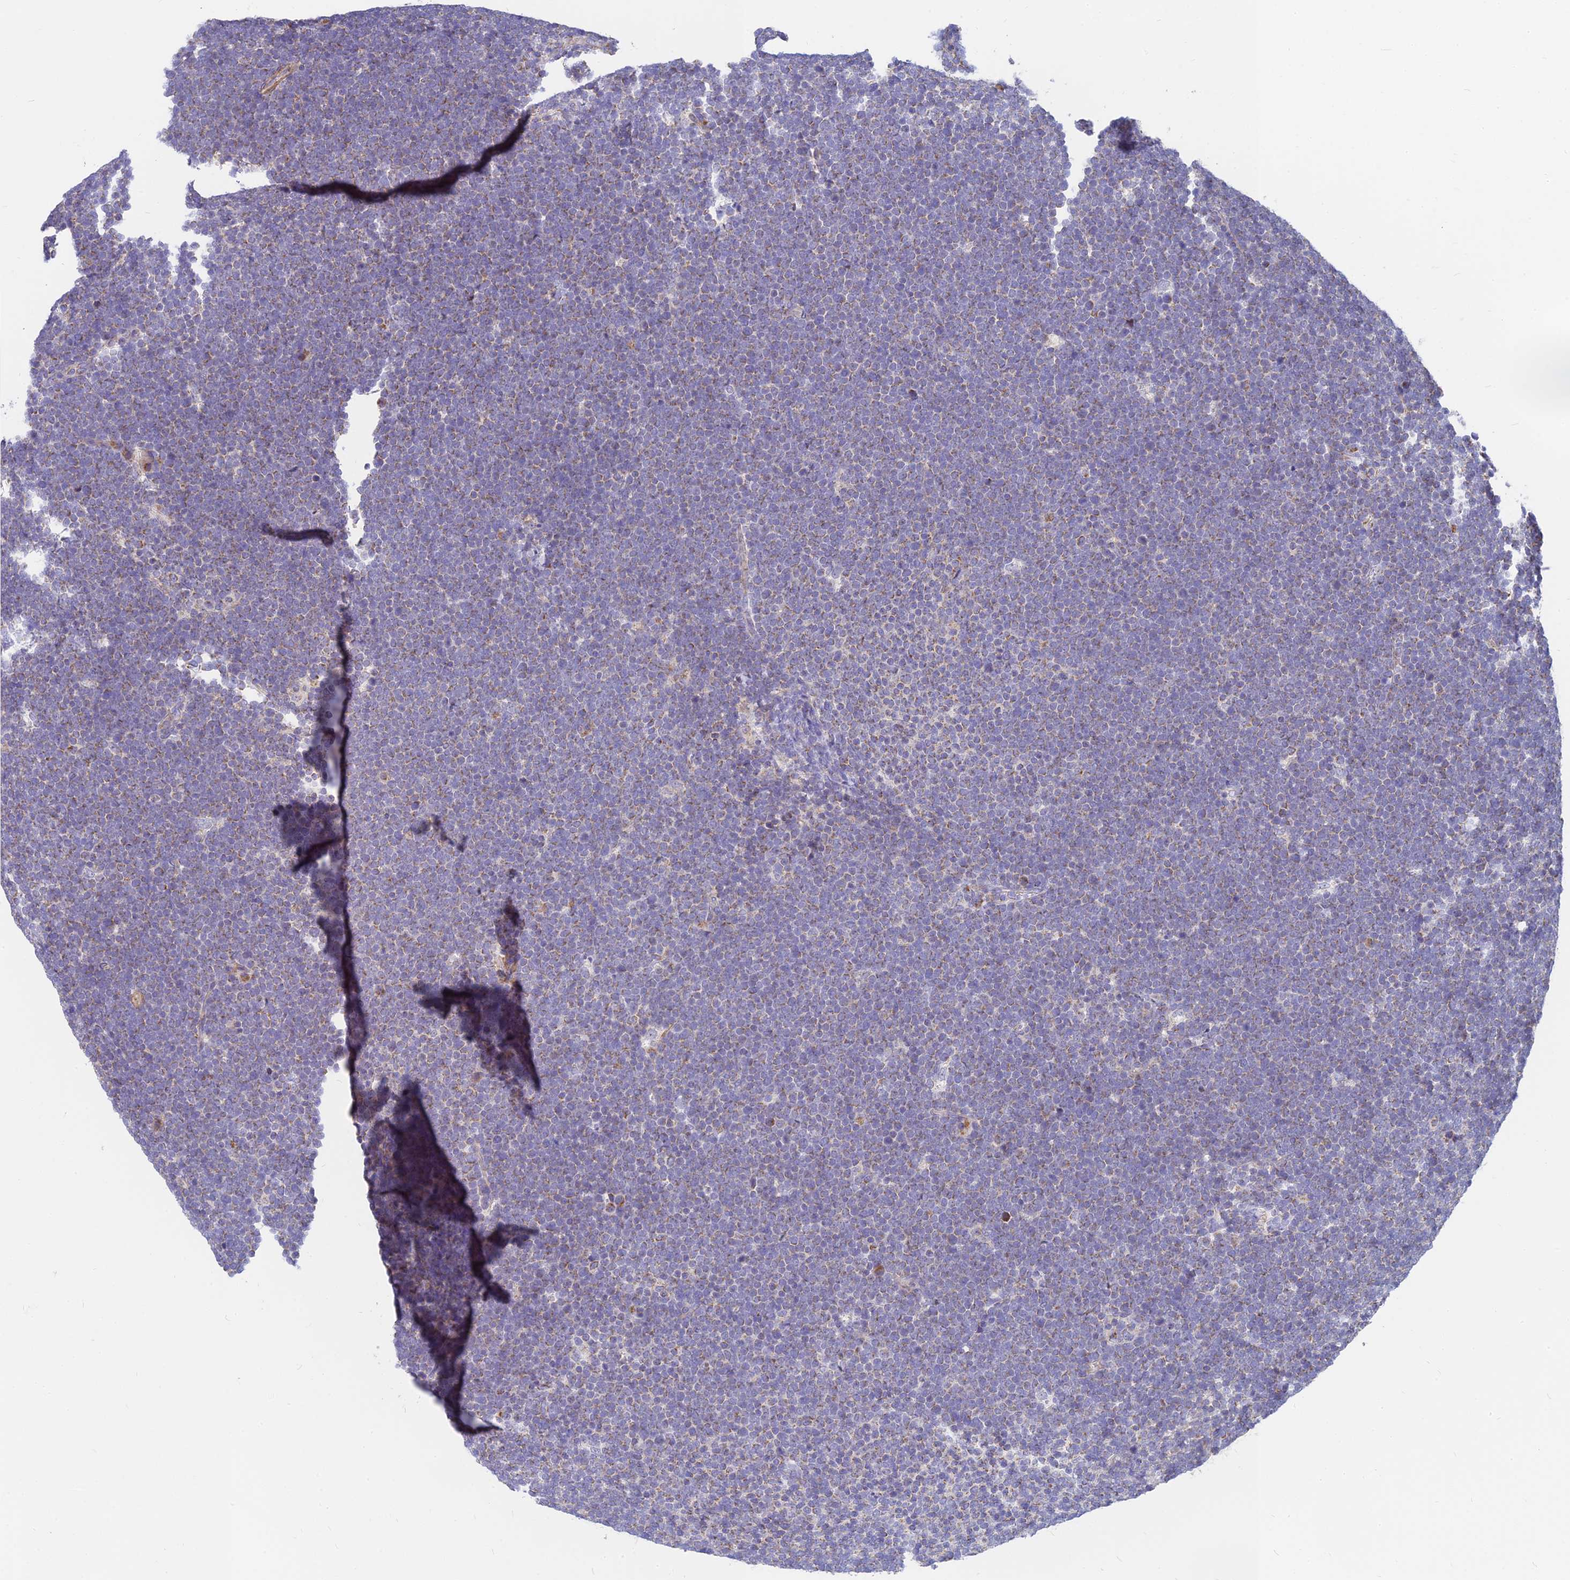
{"staining": {"intensity": "weak", "quantity": "25%-75%", "location": "cytoplasmic/membranous"}, "tissue": "lymphoma", "cell_type": "Tumor cells", "image_type": "cancer", "snomed": [{"axis": "morphology", "description": "Malignant lymphoma, non-Hodgkin's type, High grade"}, {"axis": "topography", "description": "Lymph node"}], "caption": "Brown immunohistochemical staining in human malignant lymphoma, non-Hodgkin's type (high-grade) reveals weak cytoplasmic/membranous staining in approximately 25%-75% of tumor cells.", "gene": "MRPL15", "patient": {"sex": "male", "age": 13}}